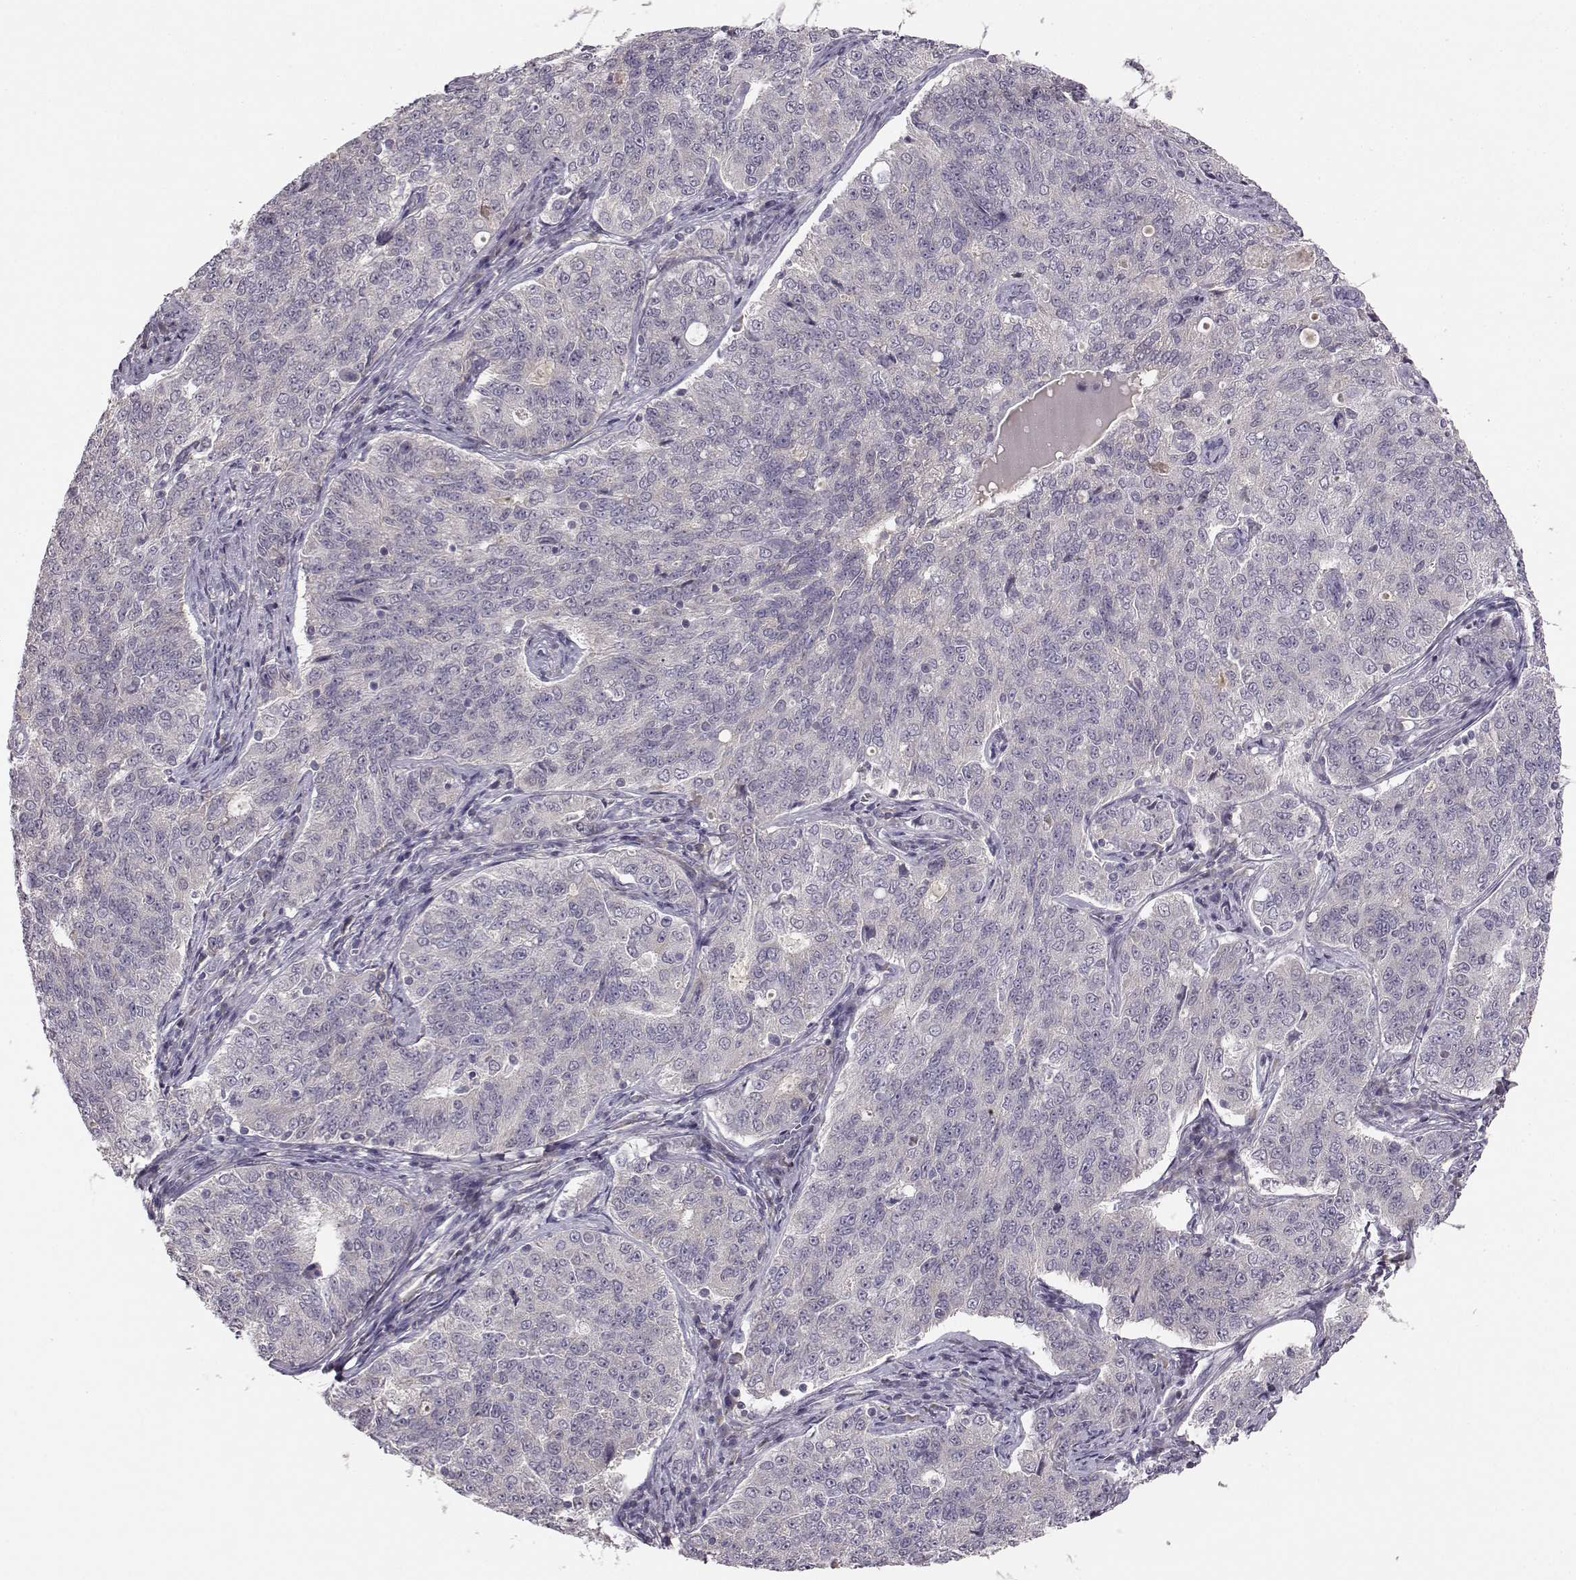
{"staining": {"intensity": "negative", "quantity": "none", "location": "none"}, "tissue": "endometrial cancer", "cell_type": "Tumor cells", "image_type": "cancer", "snomed": [{"axis": "morphology", "description": "Adenocarcinoma, NOS"}, {"axis": "topography", "description": "Endometrium"}], "caption": "Immunohistochemistry micrograph of human endometrial adenocarcinoma stained for a protein (brown), which exhibits no staining in tumor cells.", "gene": "BFSP2", "patient": {"sex": "female", "age": 43}}